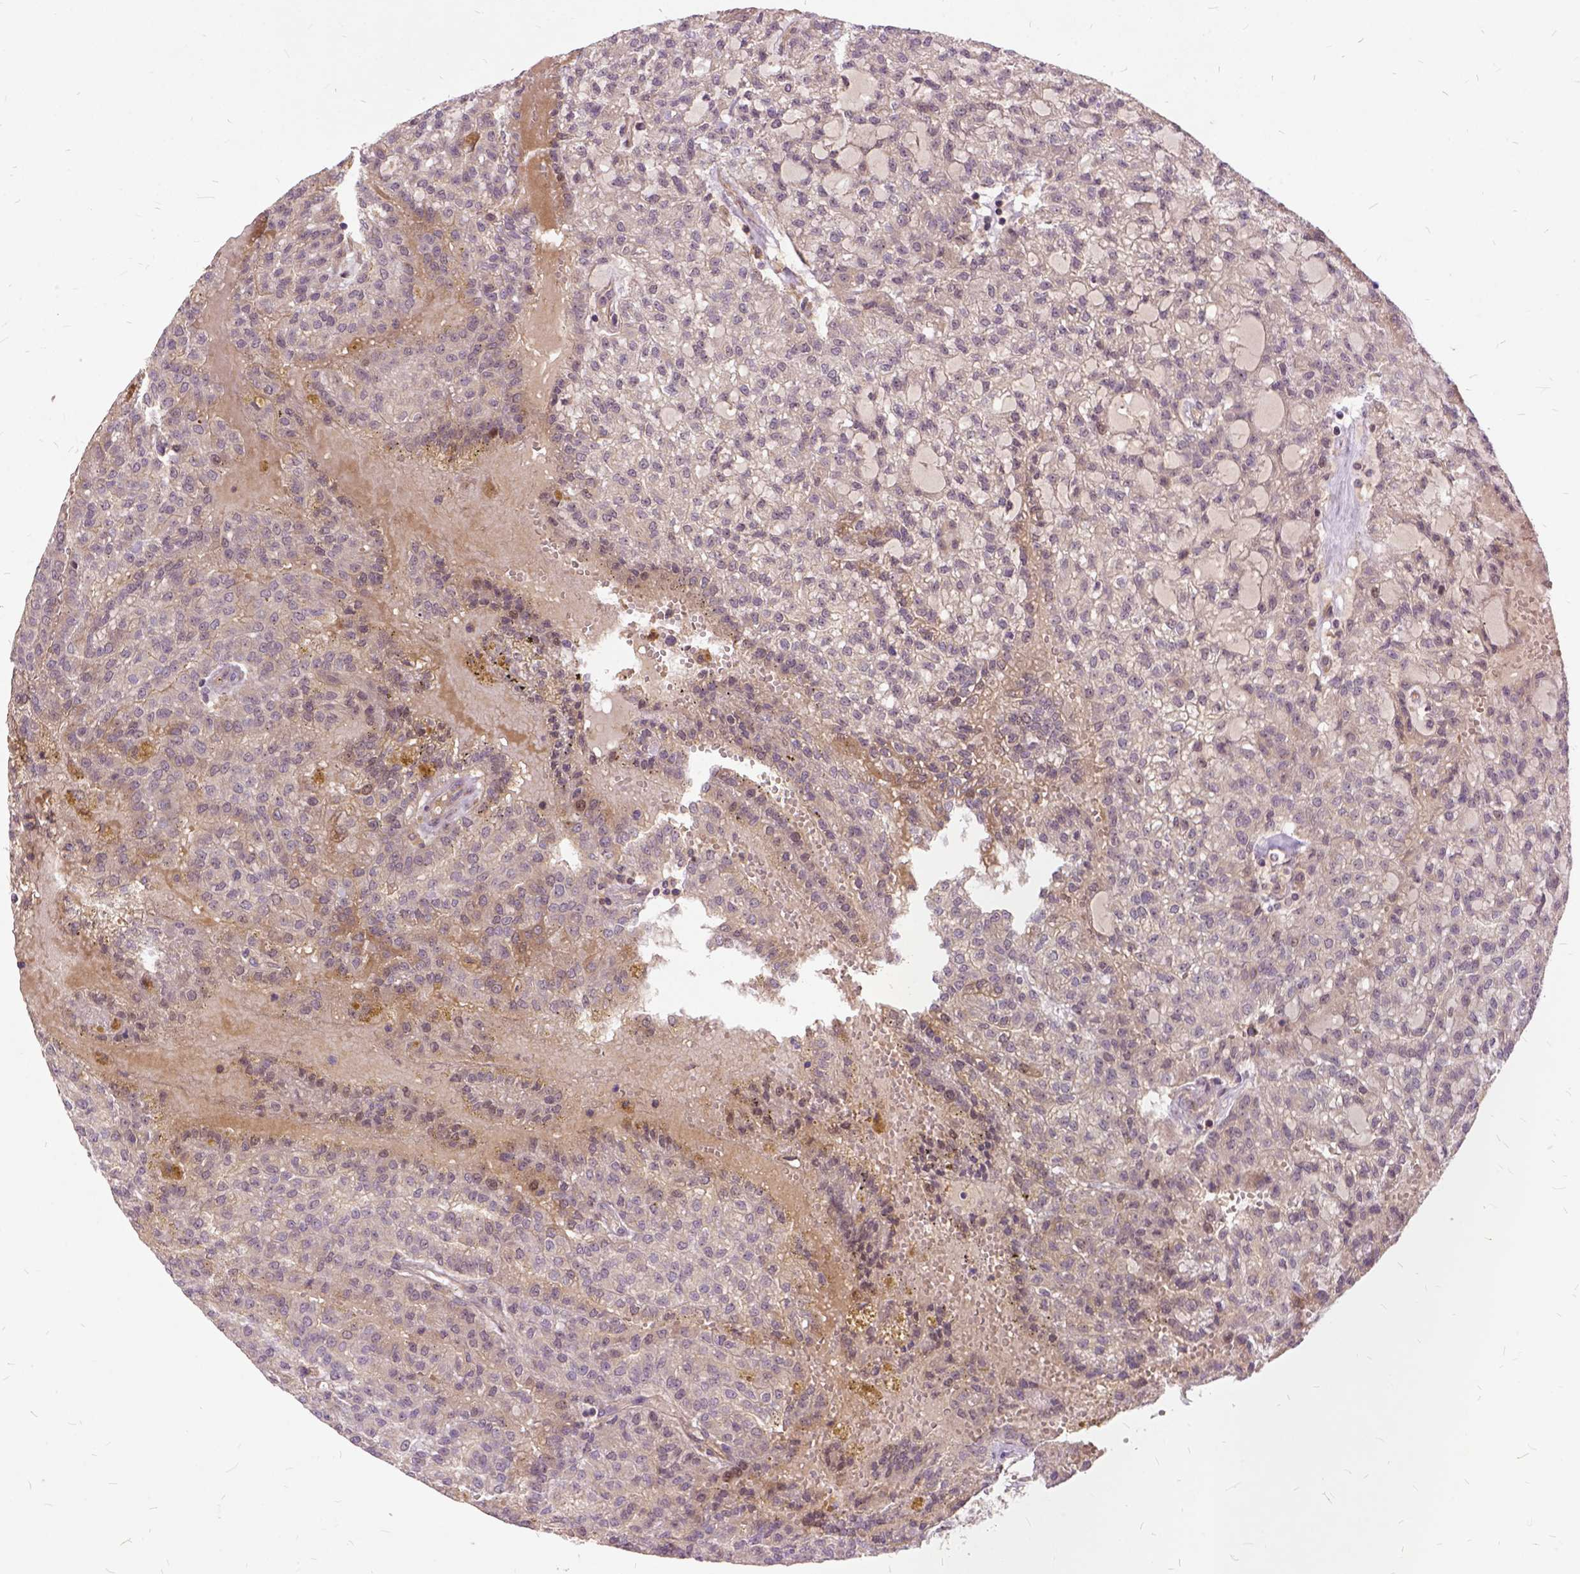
{"staining": {"intensity": "negative", "quantity": "none", "location": "none"}, "tissue": "renal cancer", "cell_type": "Tumor cells", "image_type": "cancer", "snomed": [{"axis": "morphology", "description": "Adenocarcinoma, NOS"}, {"axis": "topography", "description": "Kidney"}], "caption": "Adenocarcinoma (renal) stained for a protein using IHC reveals no expression tumor cells.", "gene": "ILRUN", "patient": {"sex": "male", "age": 63}}